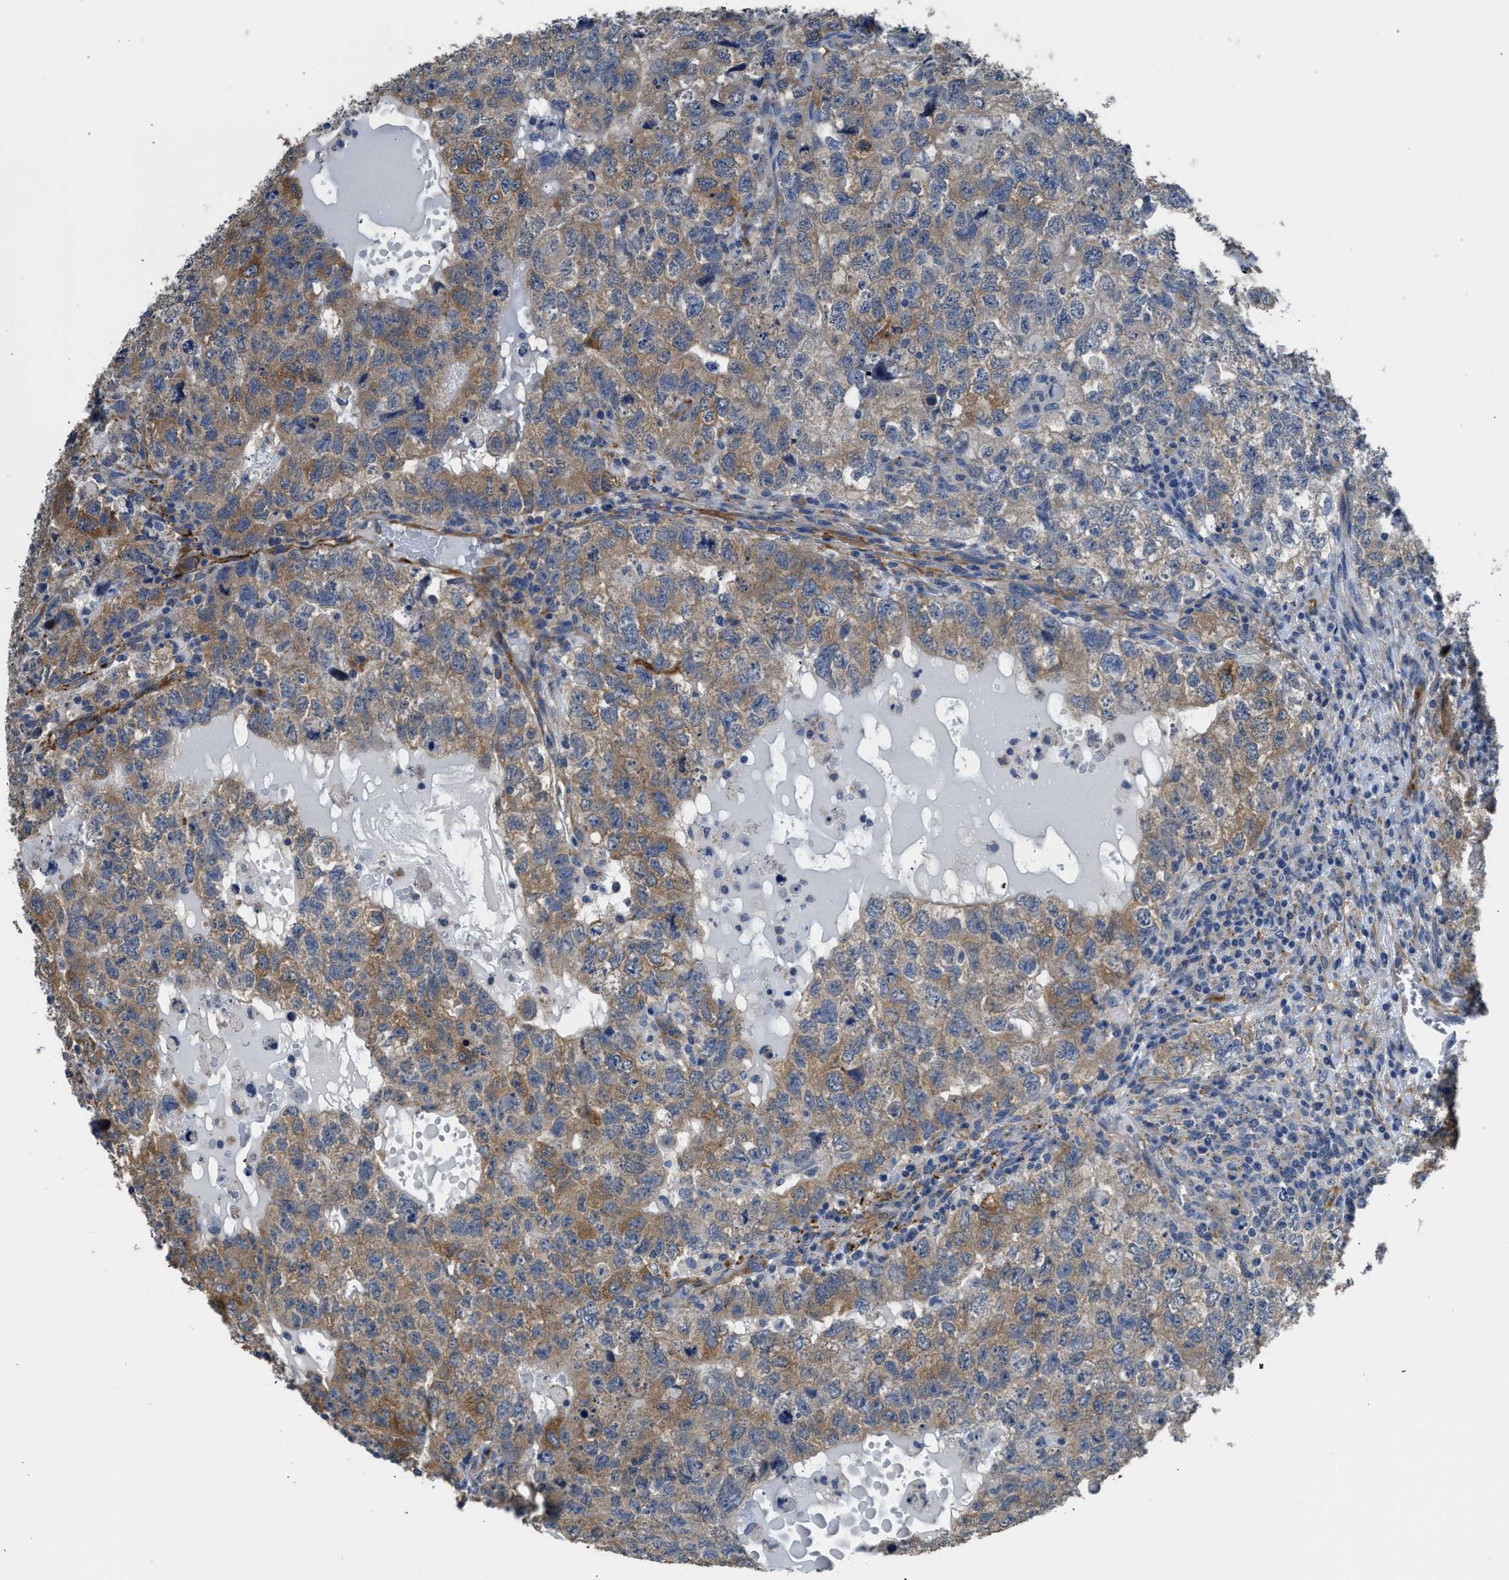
{"staining": {"intensity": "moderate", "quantity": ">75%", "location": "cytoplasmic/membranous"}, "tissue": "testis cancer", "cell_type": "Tumor cells", "image_type": "cancer", "snomed": [{"axis": "morphology", "description": "Carcinoma, Embryonal, NOS"}, {"axis": "topography", "description": "Testis"}], "caption": "Immunohistochemistry (DAB) staining of testis cancer demonstrates moderate cytoplasmic/membranous protein staining in approximately >75% of tumor cells.", "gene": "ZSWIM5", "patient": {"sex": "male", "age": 36}}